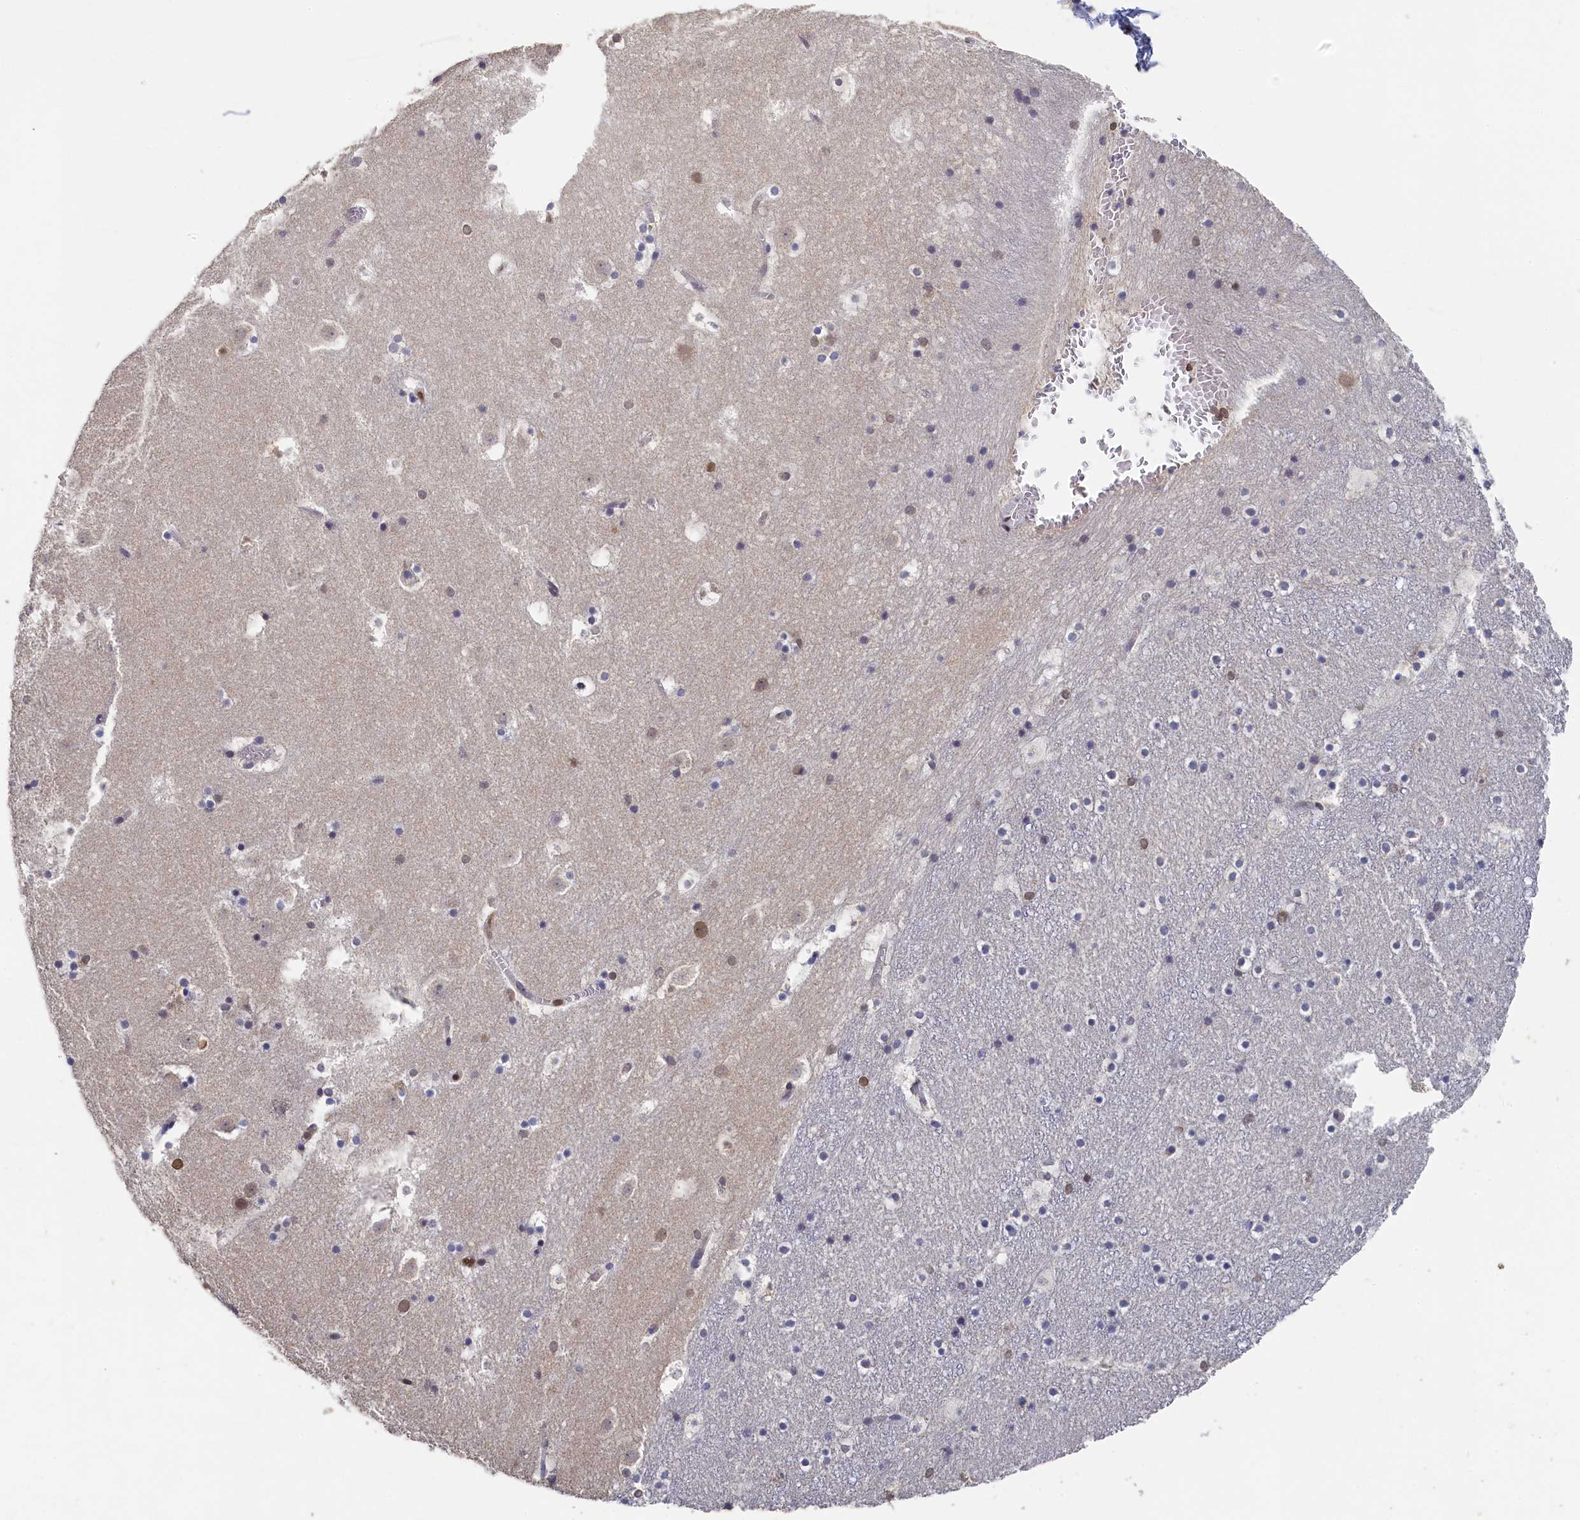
{"staining": {"intensity": "weak", "quantity": "<25%", "location": "cytoplasmic/membranous"}, "tissue": "caudate", "cell_type": "Glial cells", "image_type": "normal", "snomed": [{"axis": "morphology", "description": "Normal tissue, NOS"}, {"axis": "topography", "description": "Lateral ventricle wall"}], "caption": "This is a micrograph of IHC staining of benign caudate, which shows no staining in glial cells.", "gene": "ANKEF1", "patient": {"sex": "male", "age": 45}}